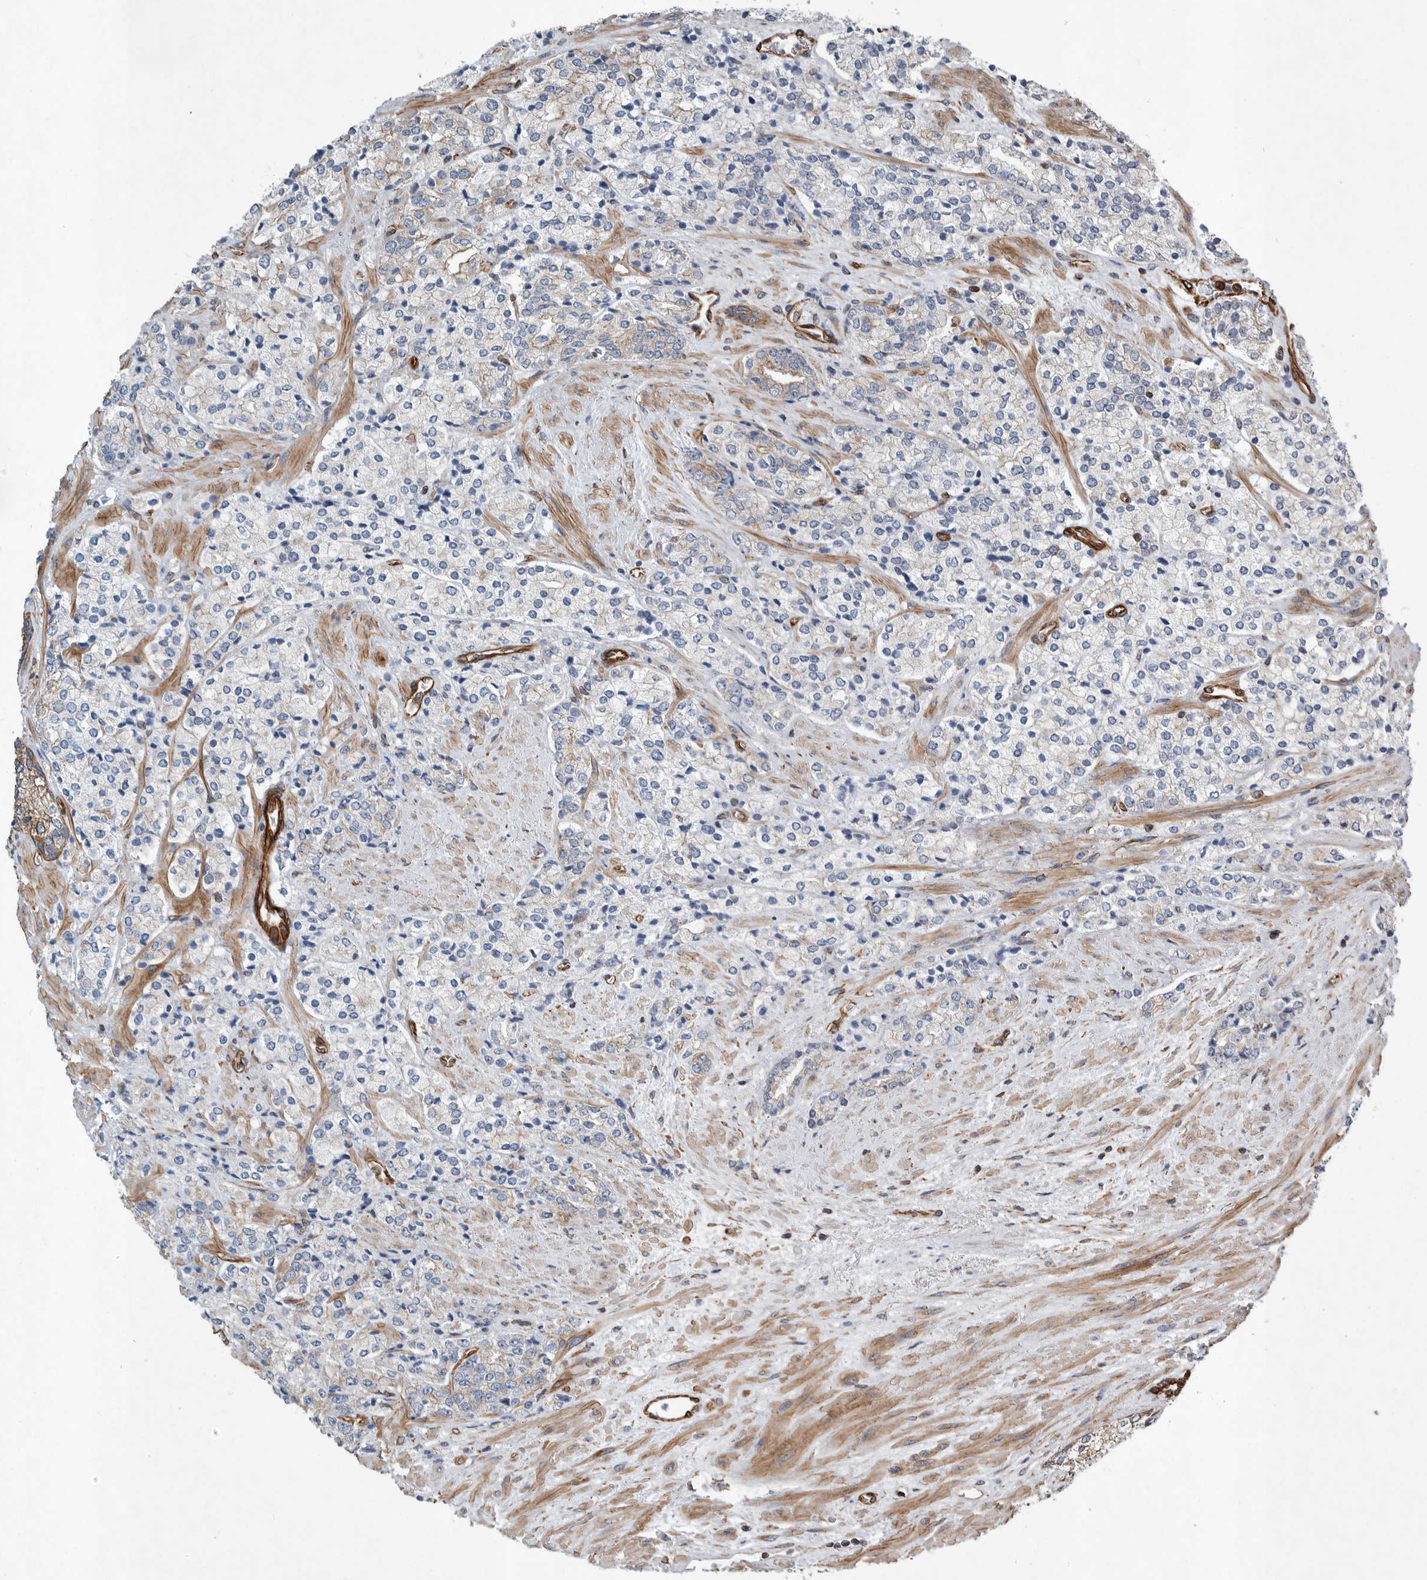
{"staining": {"intensity": "negative", "quantity": "none", "location": "none"}, "tissue": "prostate cancer", "cell_type": "Tumor cells", "image_type": "cancer", "snomed": [{"axis": "morphology", "description": "Adenocarcinoma, High grade"}, {"axis": "topography", "description": "Prostate"}], "caption": "A micrograph of human prostate cancer (adenocarcinoma (high-grade)) is negative for staining in tumor cells.", "gene": "PLEC", "patient": {"sex": "male", "age": 71}}